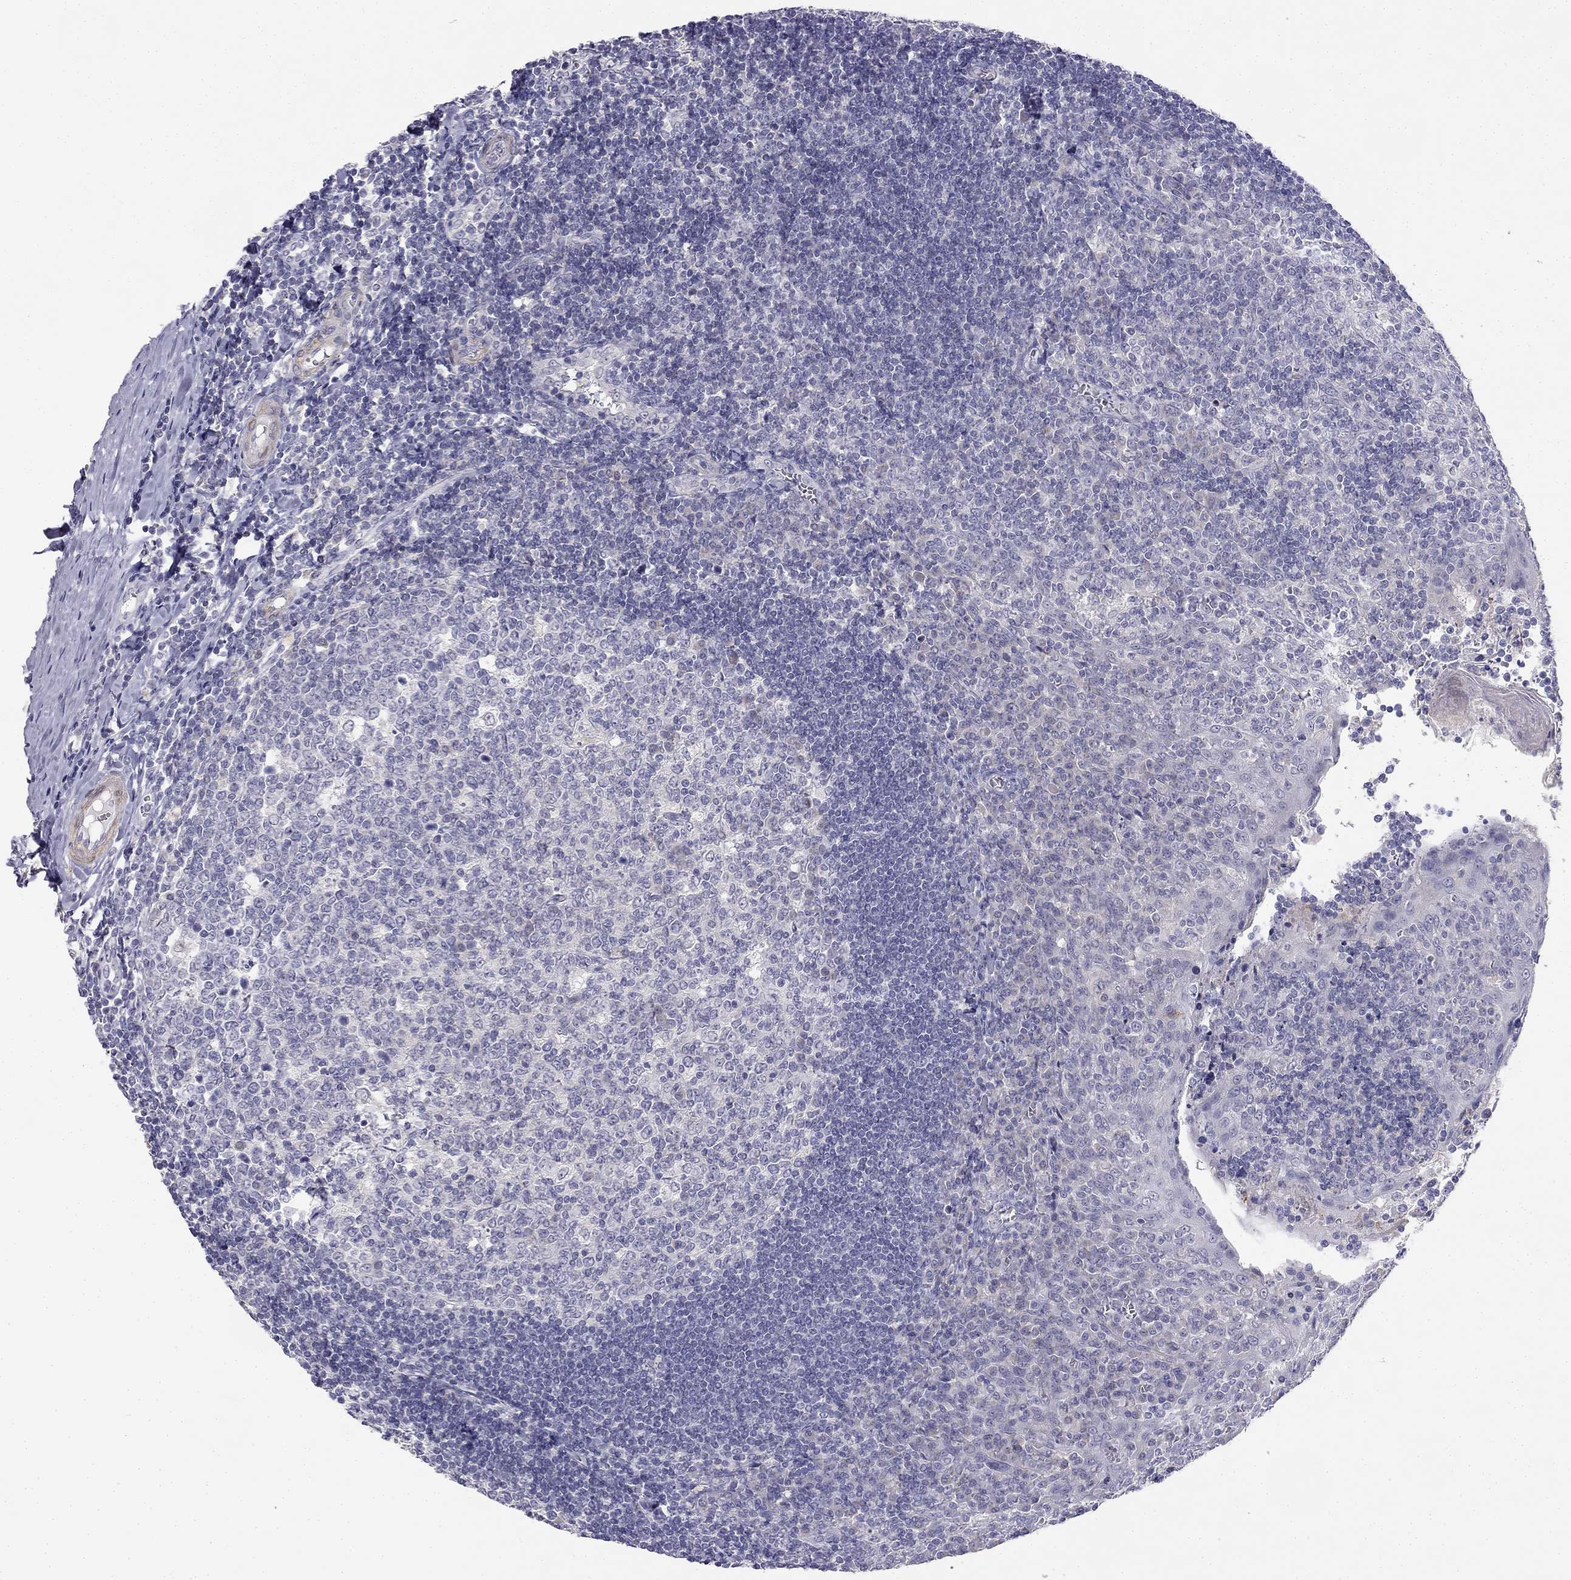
{"staining": {"intensity": "negative", "quantity": "none", "location": "none"}, "tissue": "tonsil", "cell_type": "Germinal center cells", "image_type": "normal", "snomed": [{"axis": "morphology", "description": "Normal tissue, NOS"}, {"axis": "topography", "description": "Tonsil"}], "caption": "An IHC histopathology image of benign tonsil is shown. There is no staining in germinal center cells of tonsil. (Stains: DAB immunohistochemistry with hematoxylin counter stain, Microscopy: brightfield microscopy at high magnification).", "gene": "C16orf89", "patient": {"sex": "female", "age": 12}}